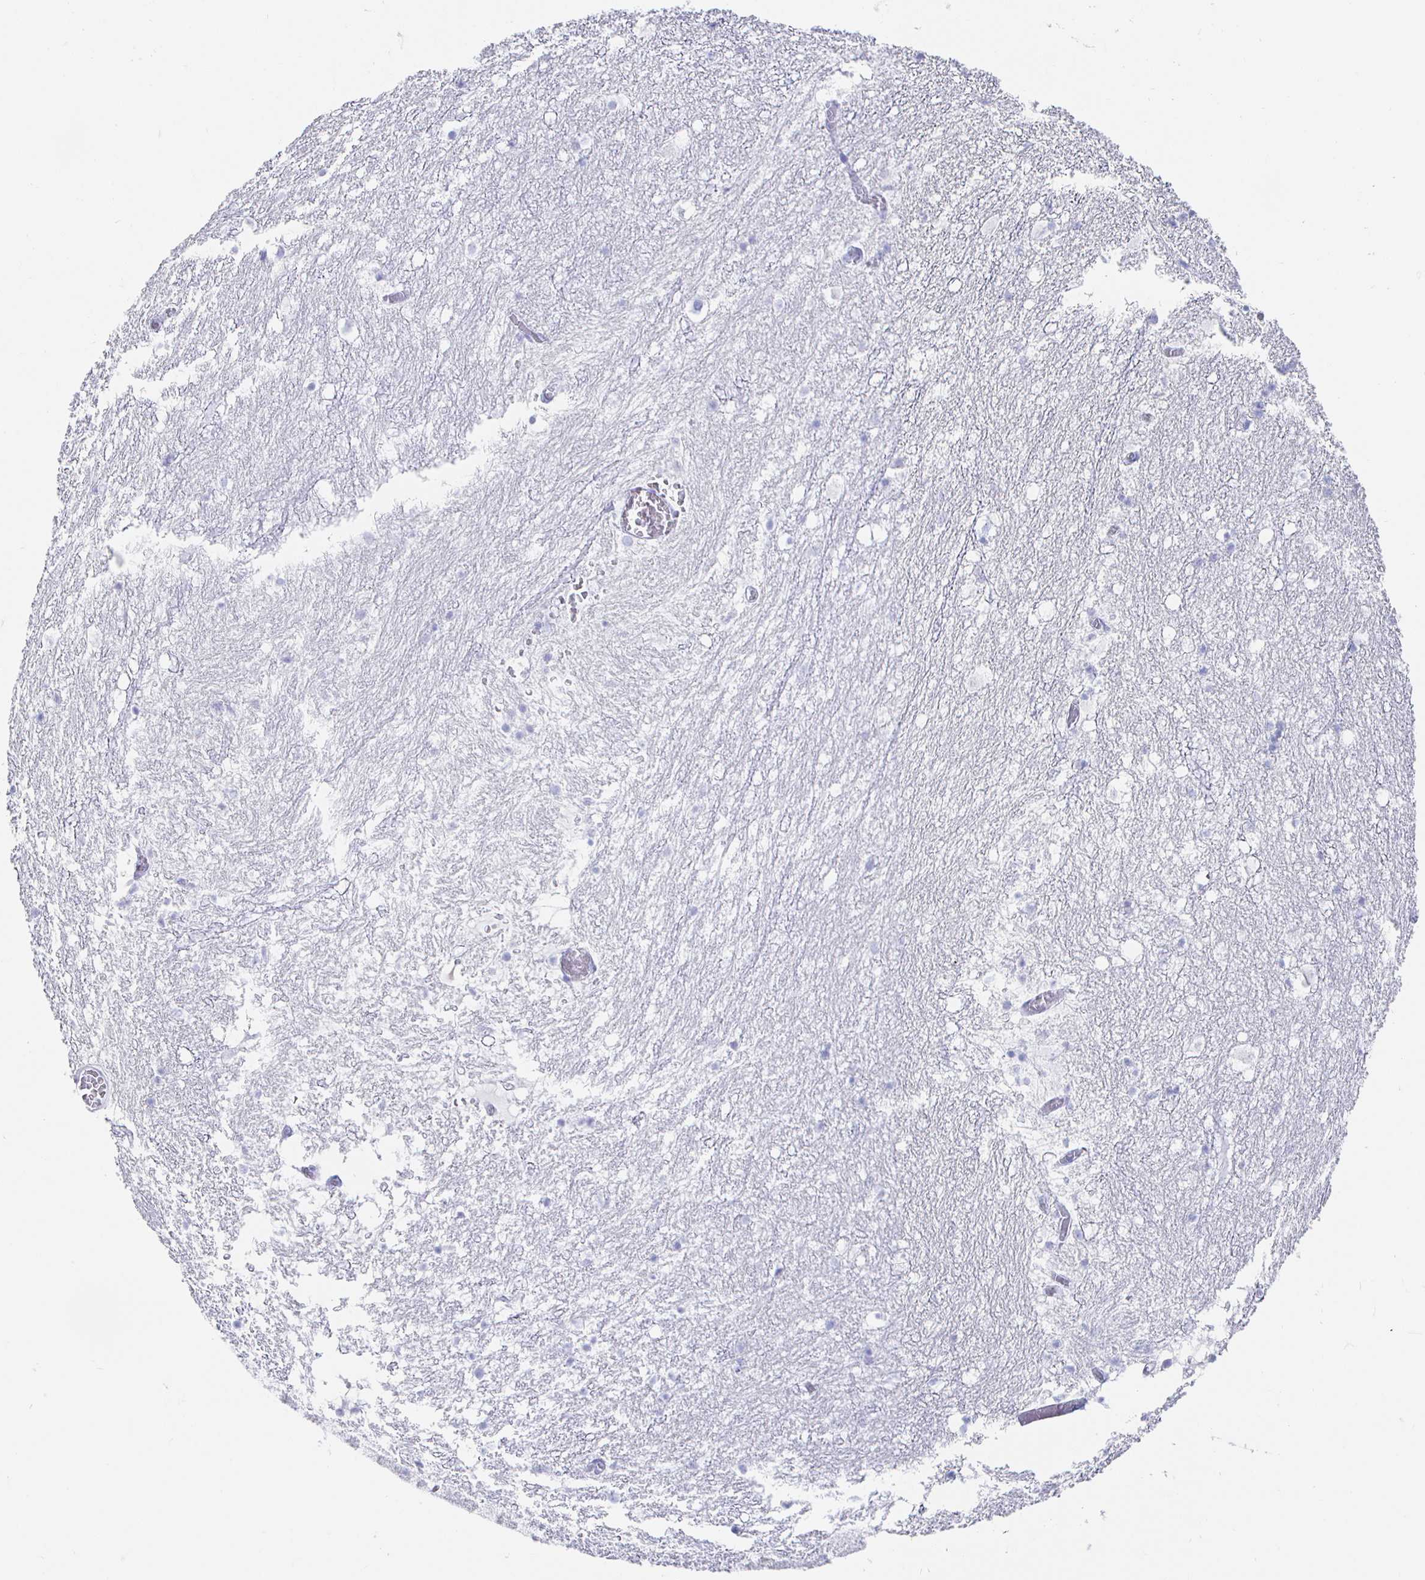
{"staining": {"intensity": "negative", "quantity": "none", "location": "none"}, "tissue": "hippocampus", "cell_type": "Glial cells", "image_type": "normal", "snomed": [{"axis": "morphology", "description": "Normal tissue, NOS"}, {"axis": "topography", "description": "Hippocampus"}], "caption": "Human hippocampus stained for a protein using IHC demonstrates no expression in glial cells.", "gene": "CLCA1", "patient": {"sex": "female", "age": 52}}